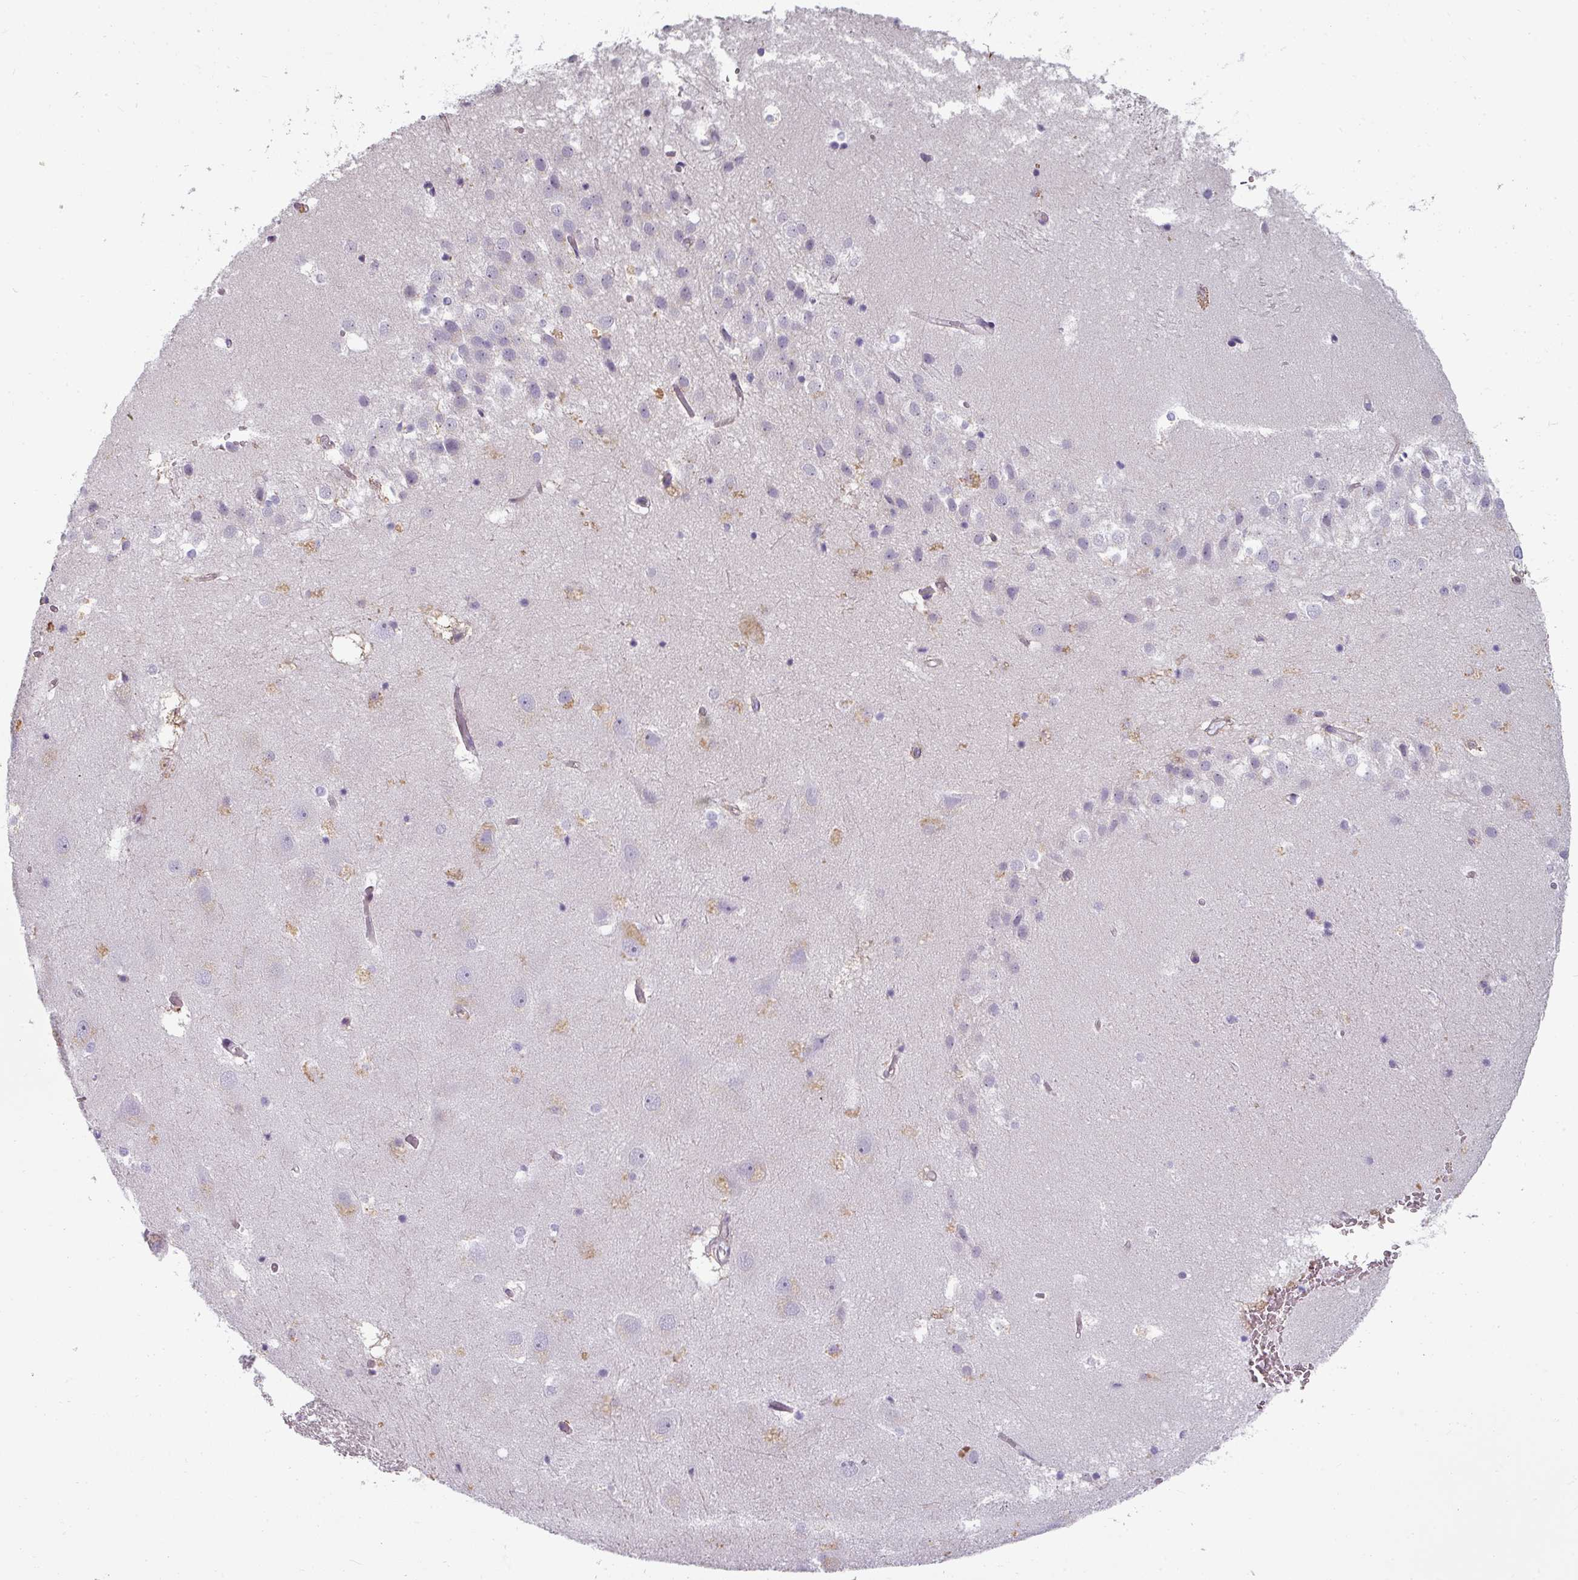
{"staining": {"intensity": "negative", "quantity": "none", "location": "none"}, "tissue": "hippocampus", "cell_type": "Glial cells", "image_type": "normal", "snomed": [{"axis": "morphology", "description": "Normal tissue, NOS"}, {"axis": "topography", "description": "Hippocampus"}], "caption": "This image is of normal hippocampus stained with immunohistochemistry (IHC) to label a protein in brown with the nuclei are counter-stained blue. There is no expression in glial cells. (Stains: DAB IHC with hematoxylin counter stain, Microscopy: brightfield microscopy at high magnification).", "gene": "ASB1", "patient": {"sex": "female", "age": 52}}